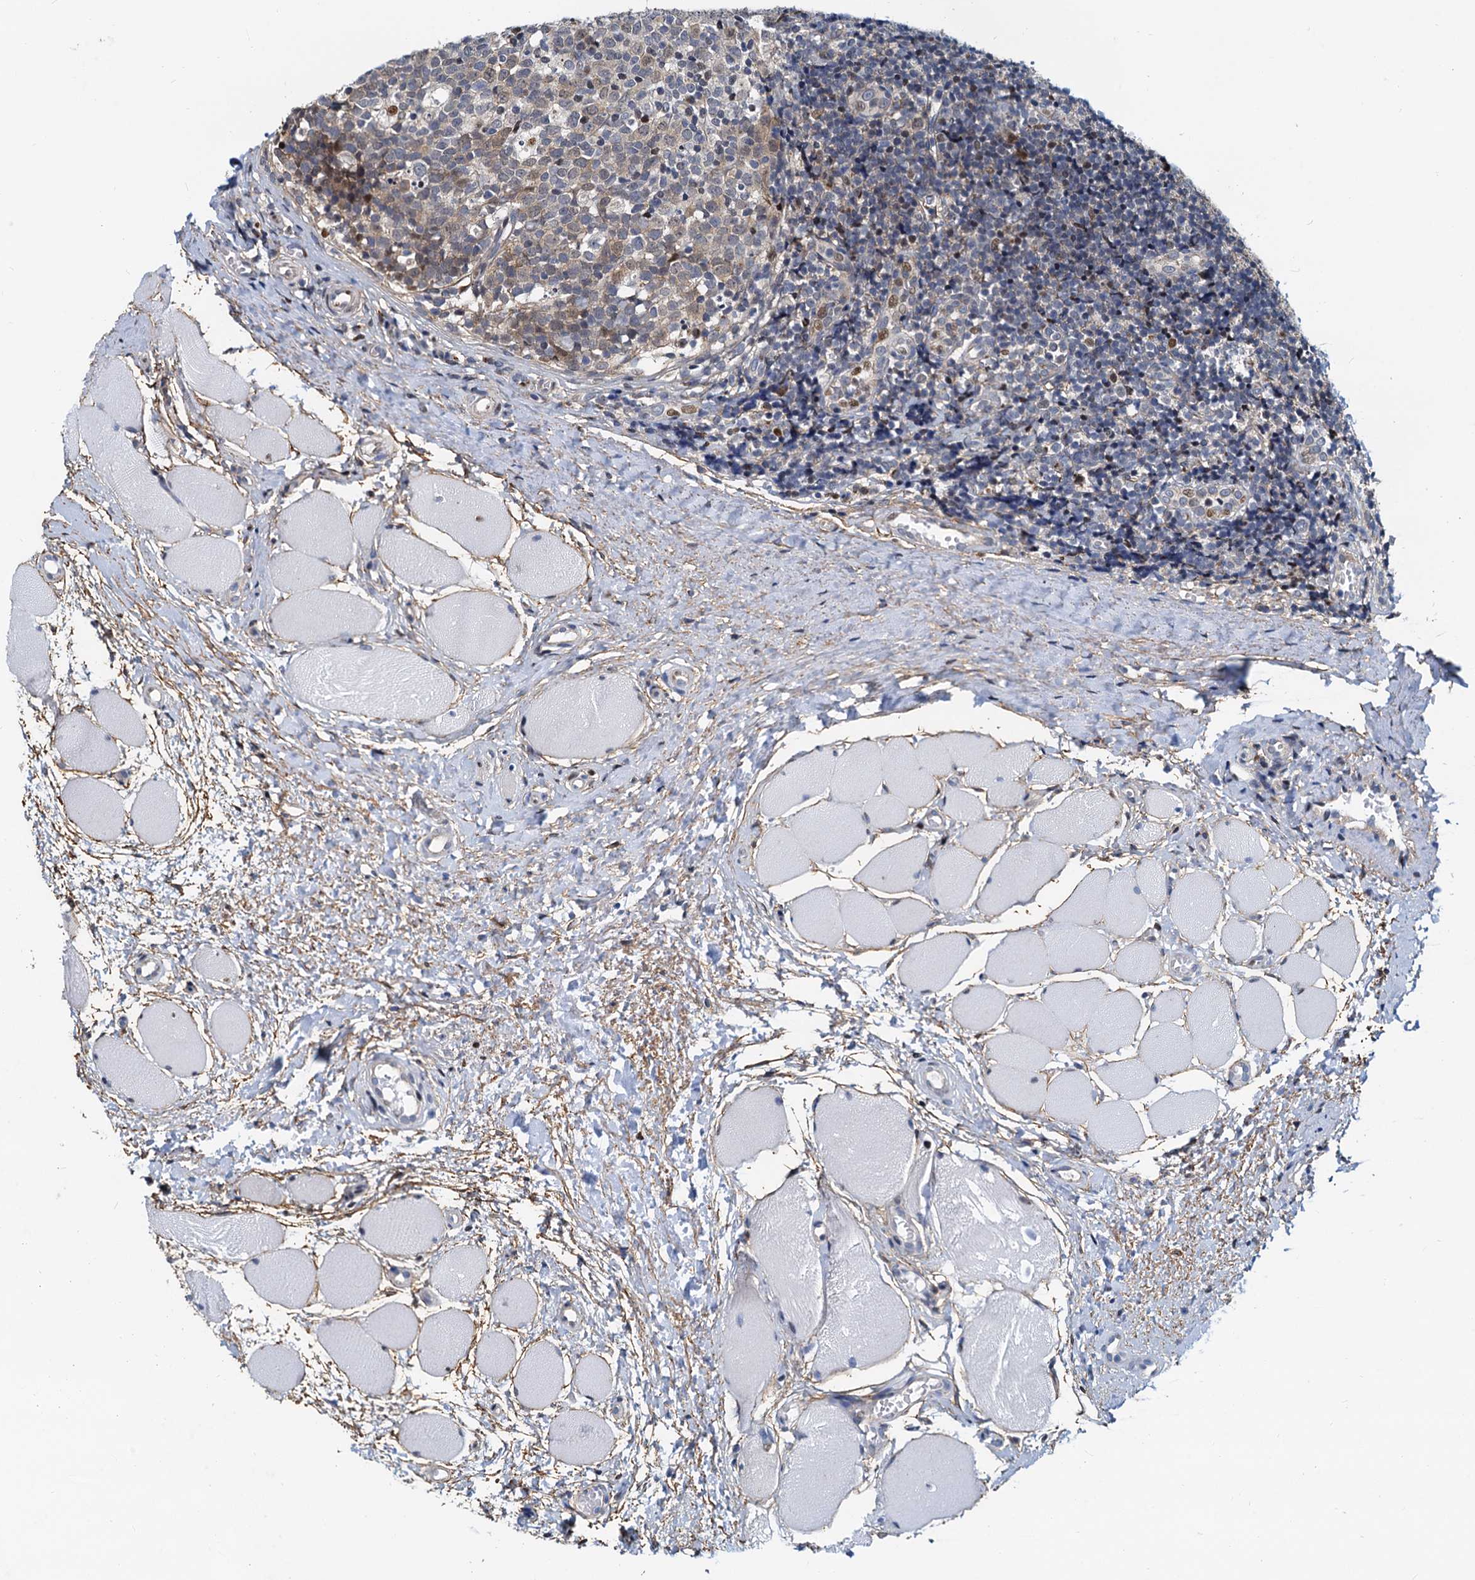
{"staining": {"intensity": "weak", "quantity": "<25%", "location": "cytoplasmic/membranous,nuclear"}, "tissue": "tonsil", "cell_type": "Germinal center cells", "image_type": "normal", "snomed": [{"axis": "morphology", "description": "Normal tissue, NOS"}, {"axis": "topography", "description": "Tonsil"}], "caption": "Protein analysis of benign tonsil reveals no significant staining in germinal center cells.", "gene": "PTGES3", "patient": {"sex": "female", "age": 19}}